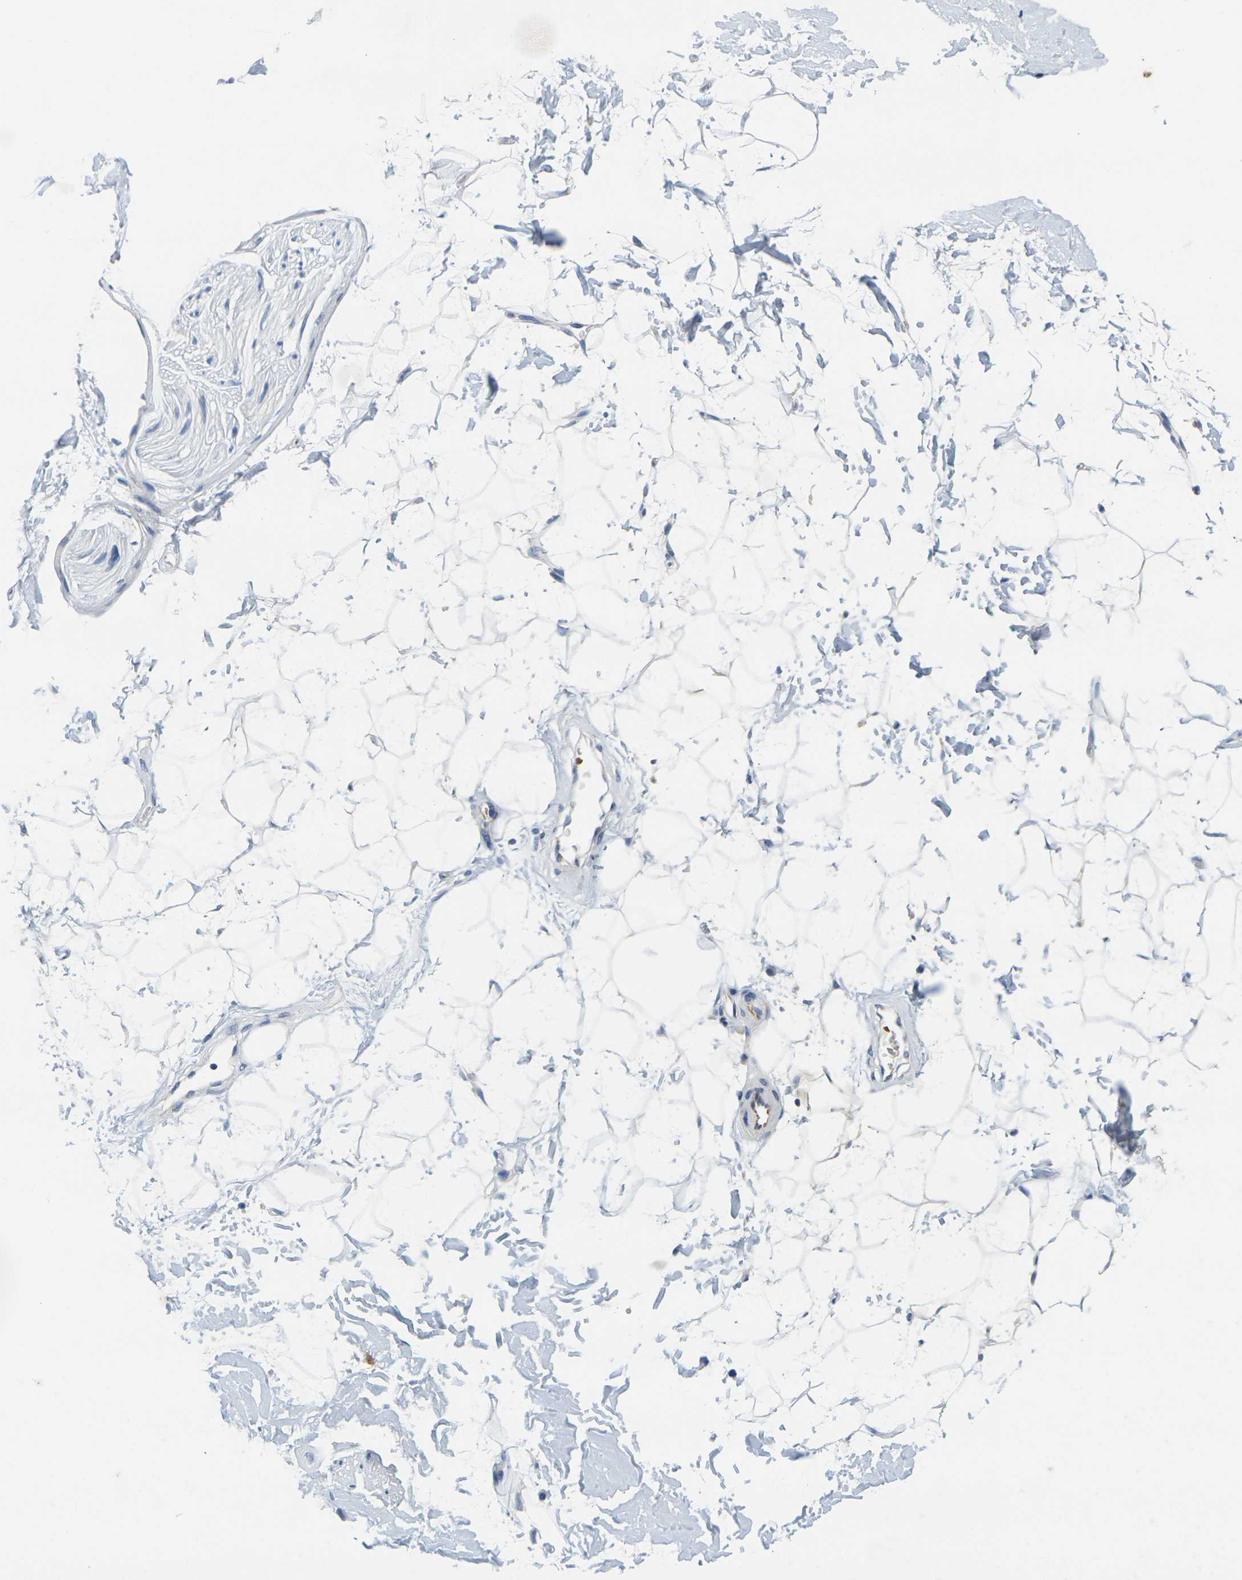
{"staining": {"intensity": "negative", "quantity": "none", "location": "none"}, "tissue": "adipose tissue", "cell_type": "Adipocytes", "image_type": "normal", "snomed": [{"axis": "morphology", "description": "Normal tissue, NOS"}, {"axis": "topography", "description": "Soft tissue"}], "caption": "The photomicrograph shows no staining of adipocytes in normal adipose tissue.", "gene": "KLK5", "patient": {"sex": "male", "age": 72}}